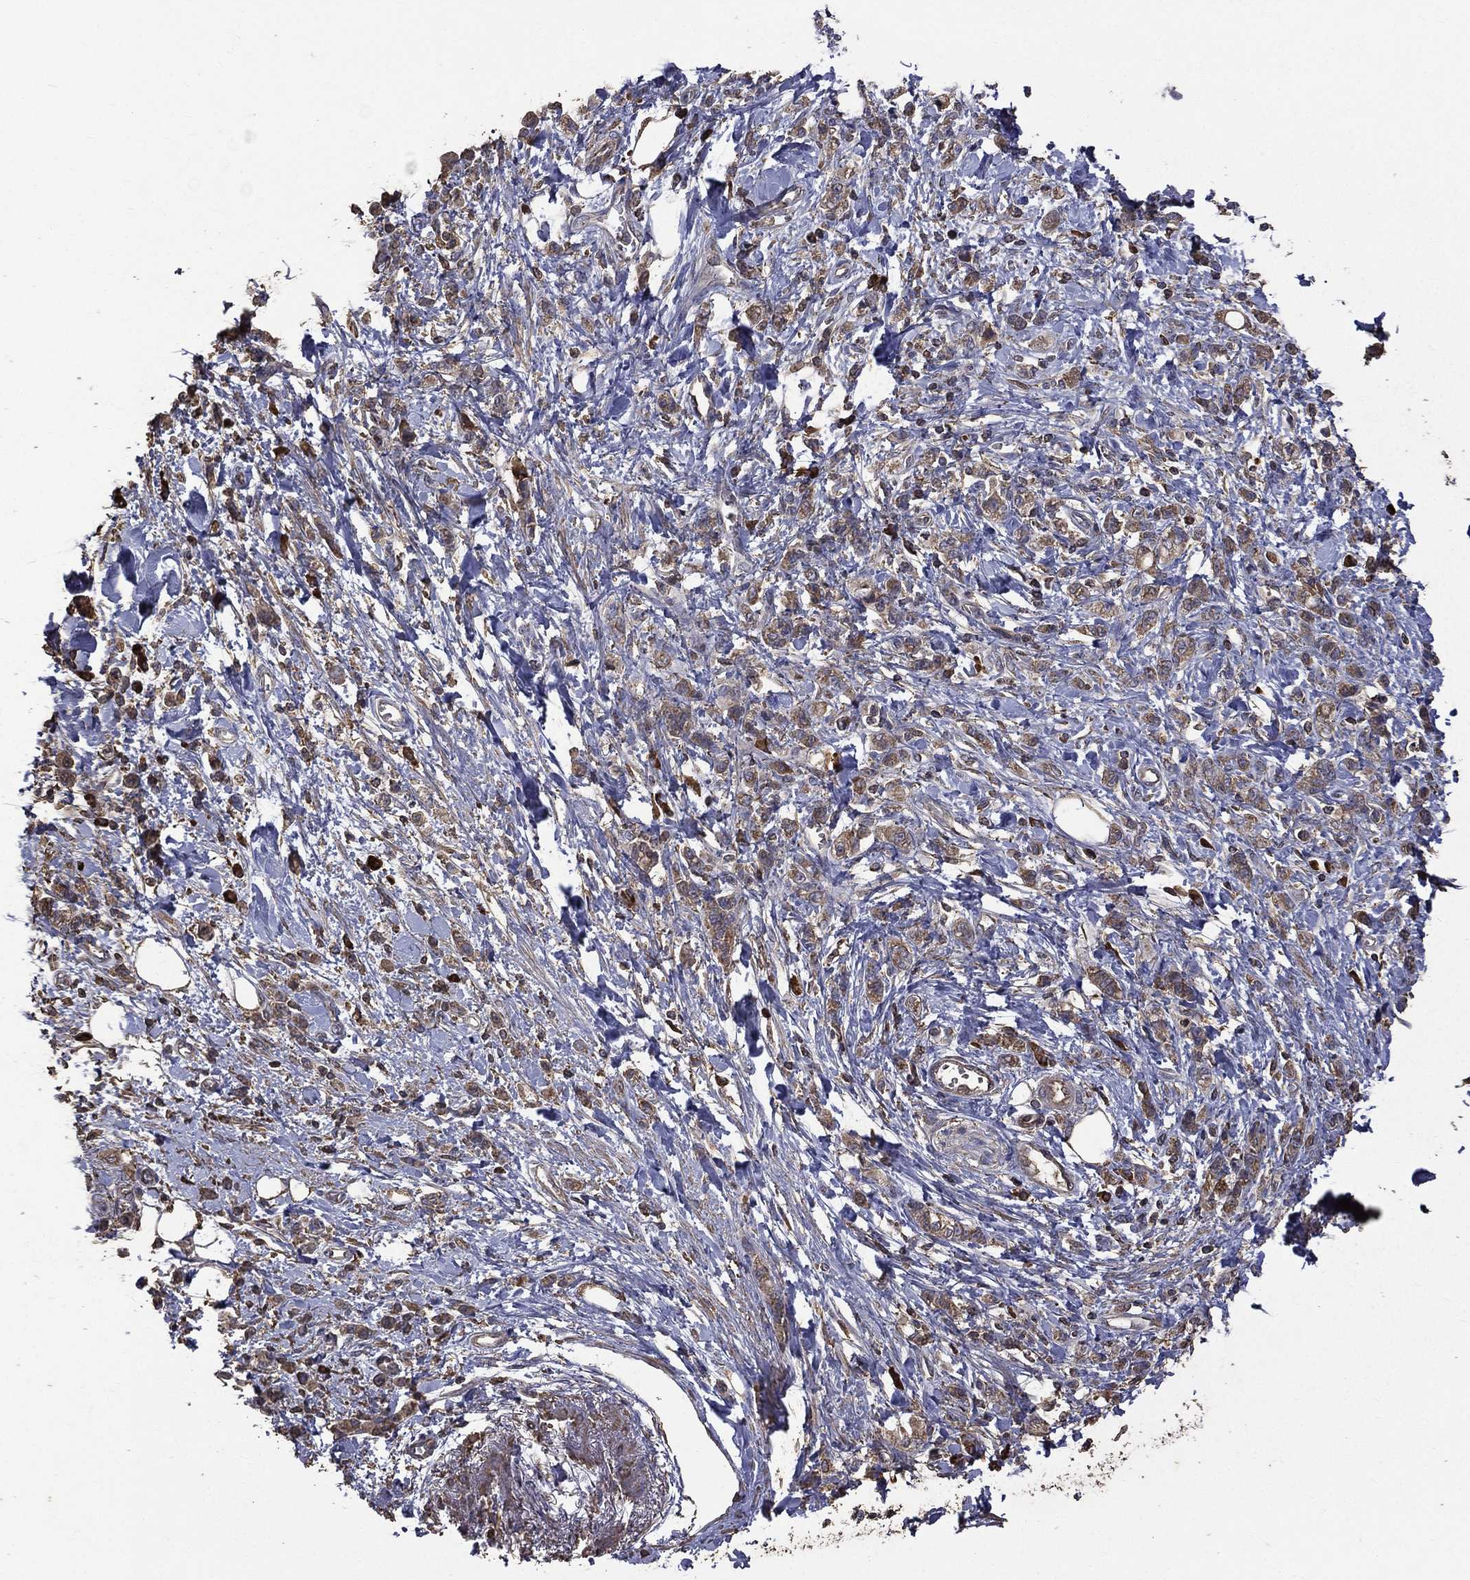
{"staining": {"intensity": "moderate", "quantity": ">75%", "location": "cytoplasmic/membranous"}, "tissue": "stomach cancer", "cell_type": "Tumor cells", "image_type": "cancer", "snomed": [{"axis": "morphology", "description": "Adenocarcinoma, NOS"}, {"axis": "topography", "description": "Stomach"}], "caption": "Protein staining of stomach cancer tissue exhibits moderate cytoplasmic/membranous staining in about >75% of tumor cells.", "gene": "METTL27", "patient": {"sex": "male", "age": 77}}